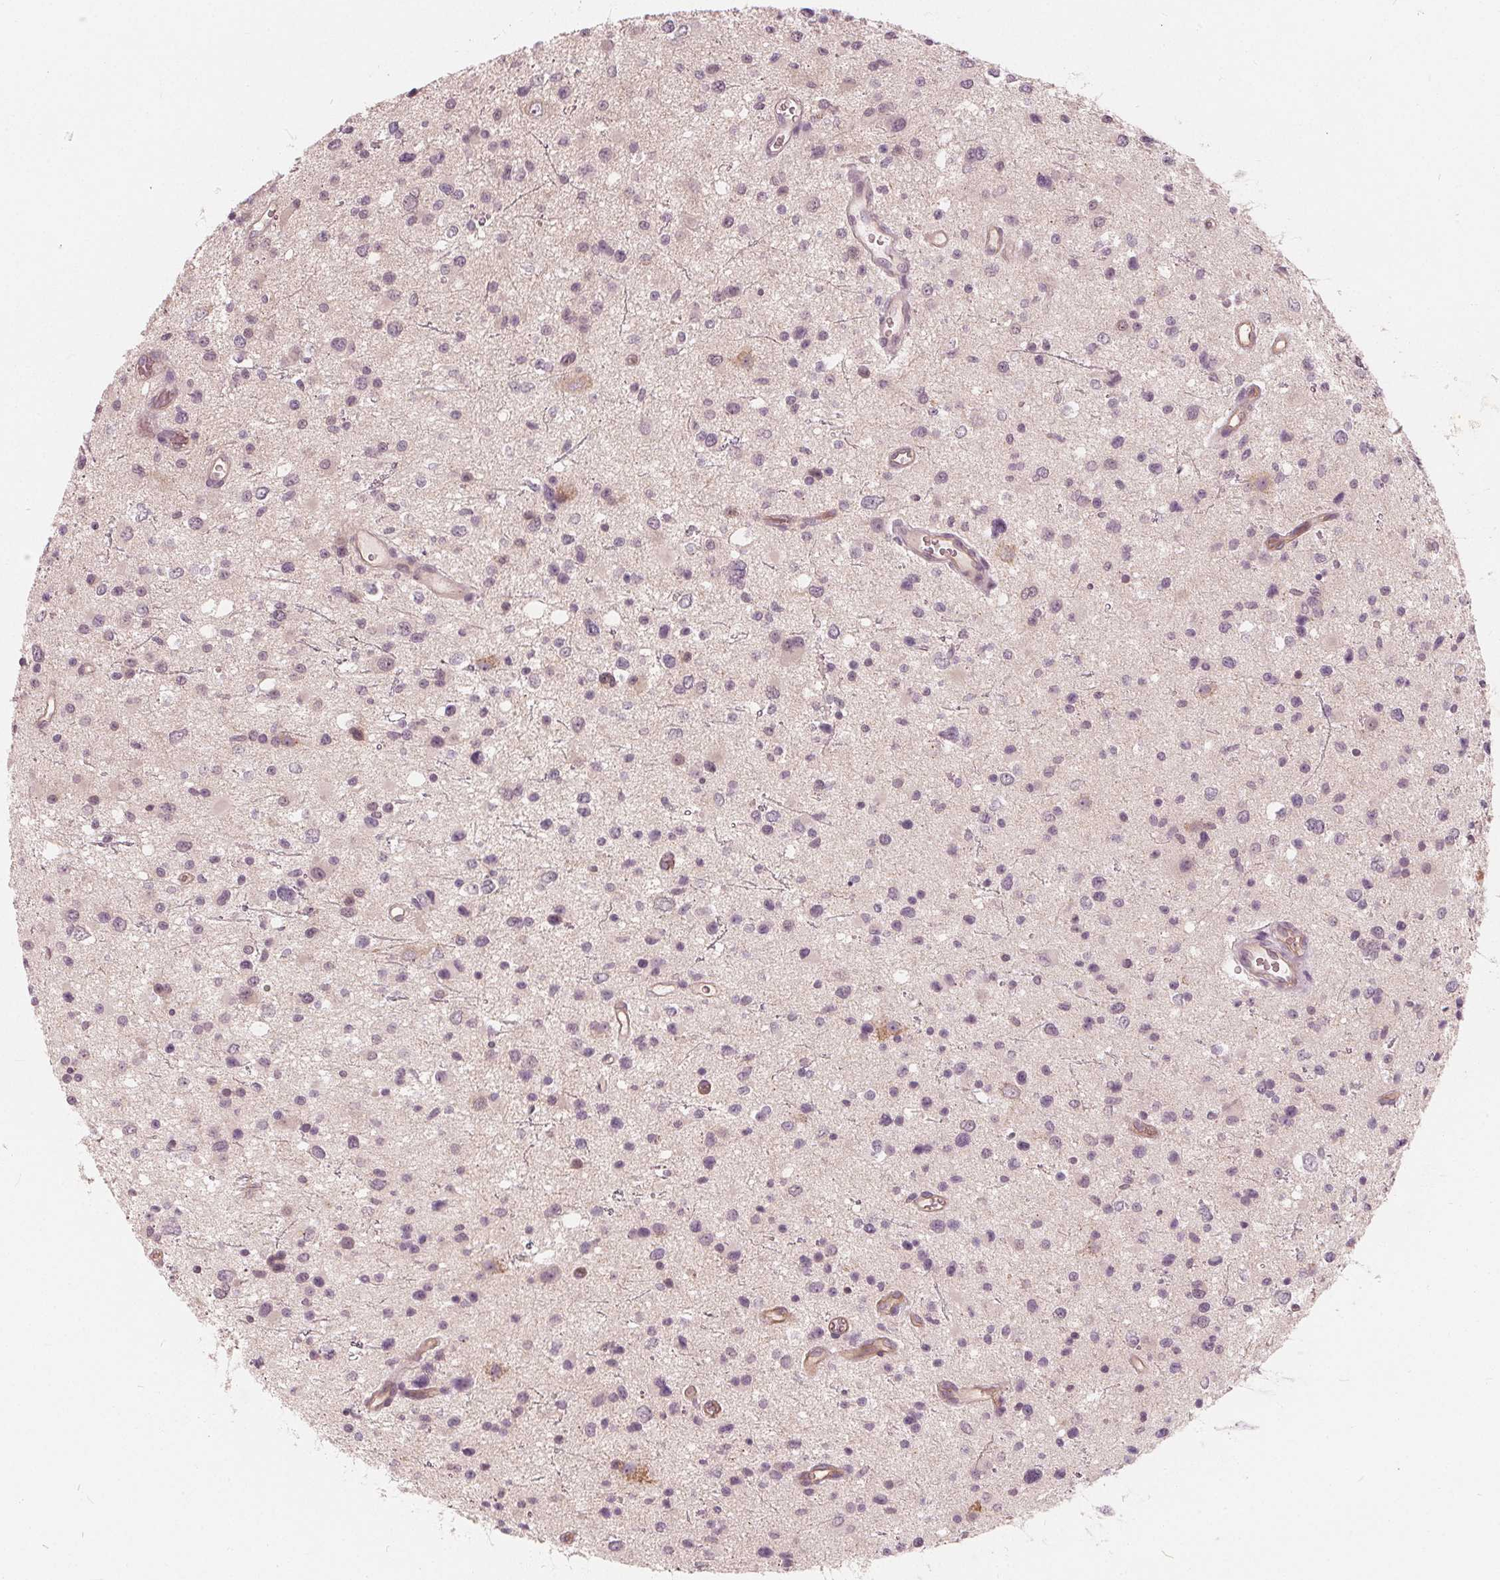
{"staining": {"intensity": "negative", "quantity": "none", "location": "none"}, "tissue": "glioma", "cell_type": "Tumor cells", "image_type": "cancer", "snomed": [{"axis": "morphology", "description": "Glioma, malignant, Low grade"}, {"axis": "topography", "description": "Brain"}], "caption": "There is no significant expression in tumor cells of malignant glioma (low-grade).", "gene": "SAT2", "patient": {"sex": "male", "age": 43}}